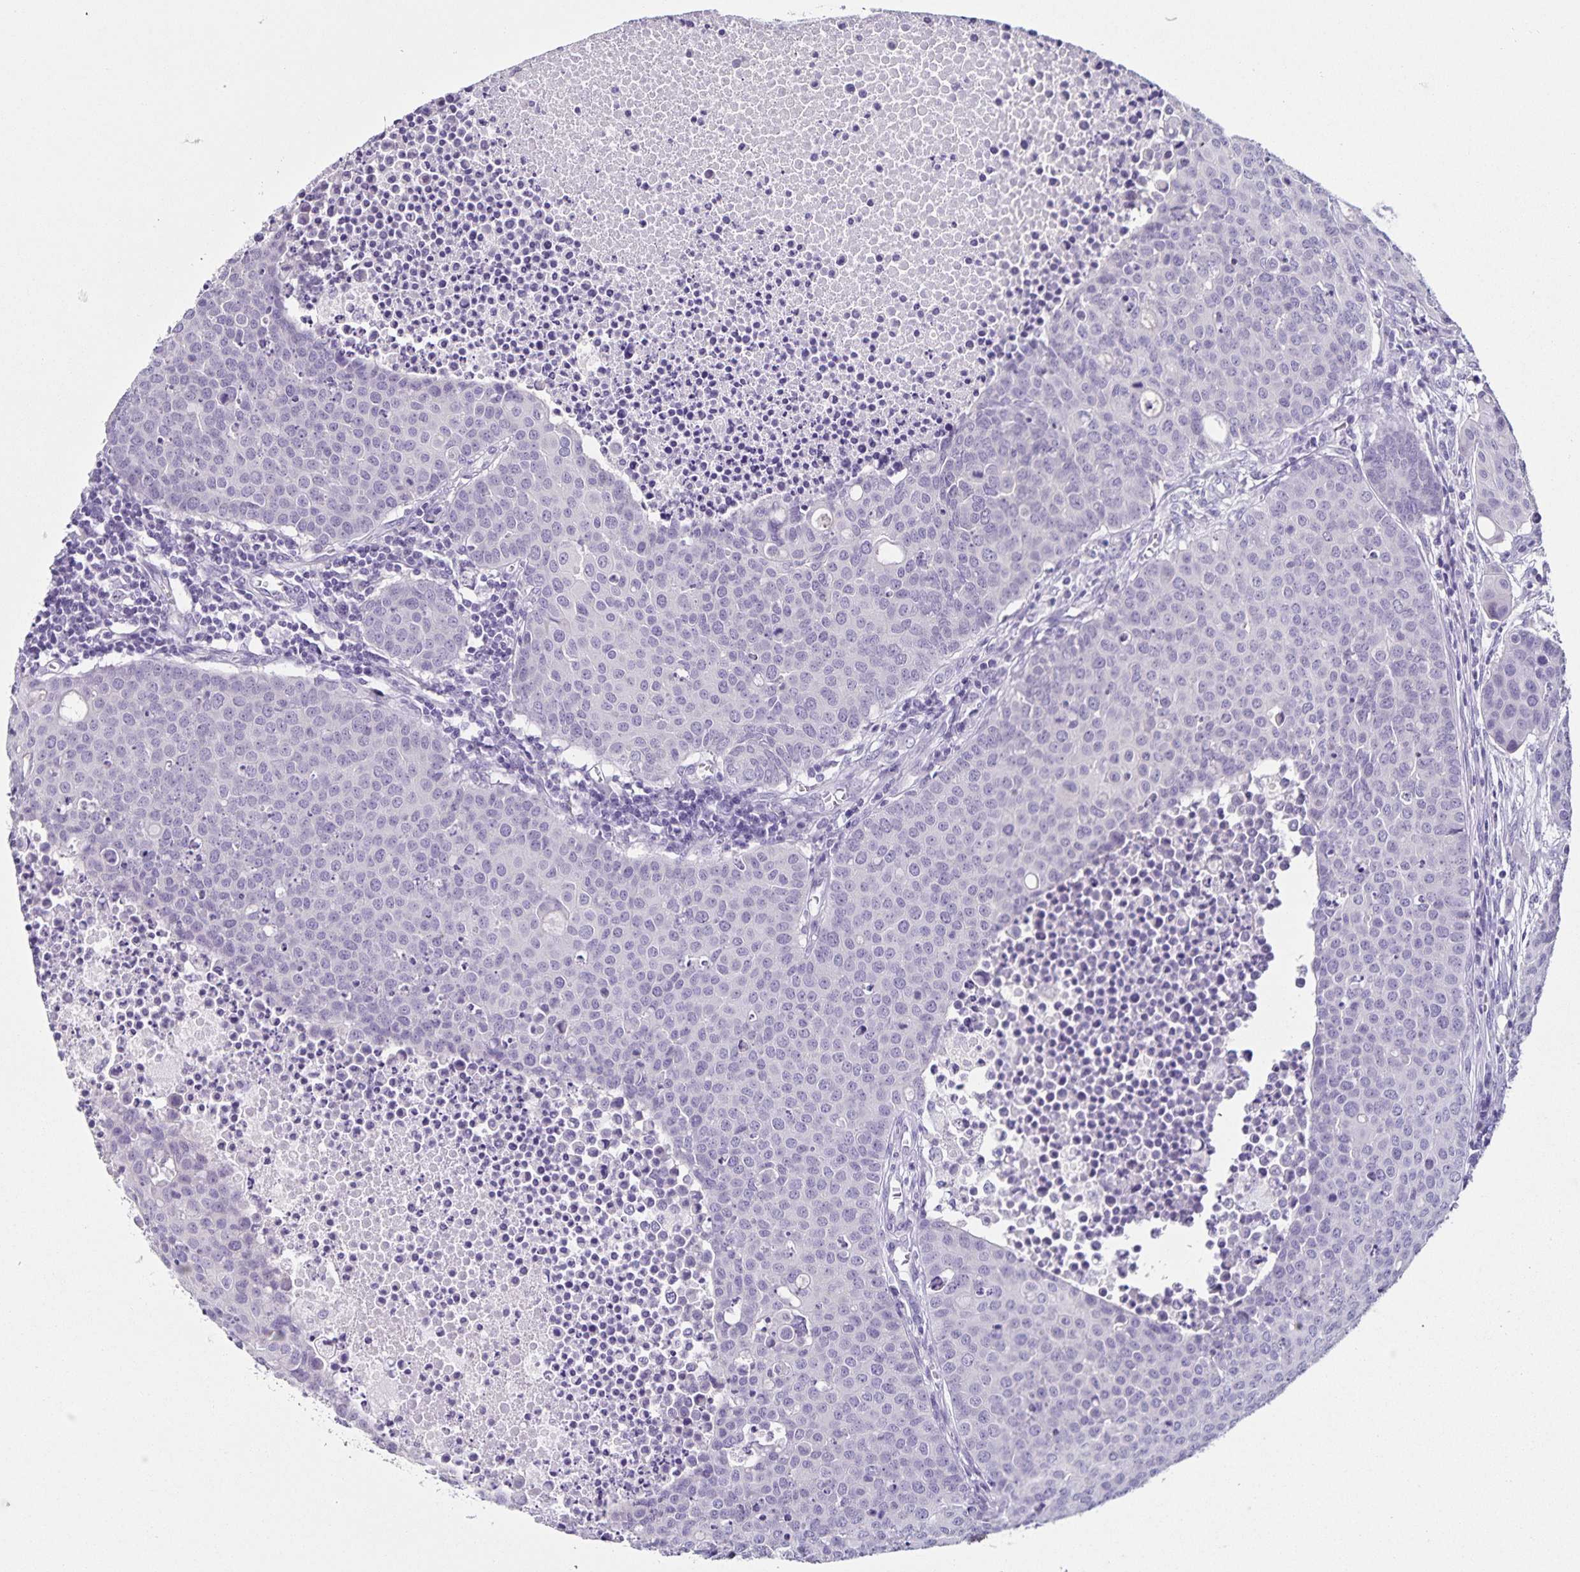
{"staining": {"intensity": "negative", "quantity": "none", "location": "none"}, "tissue": "carcinoid", "cell_type": "Tumor cells", "image_type": "cancer", "snomed": [{"axis": "morphology", "description": "Carcinoid, malignant, NOS"}, {"axis": "topography", "description": "Colon"}], "caption": "Carcinoid (malignant) was stained to show a protein in brown. There is no significant staining in tumor cells.", "gene": "SLC12A3", "patient": {"sex": "male", "age": 81}}